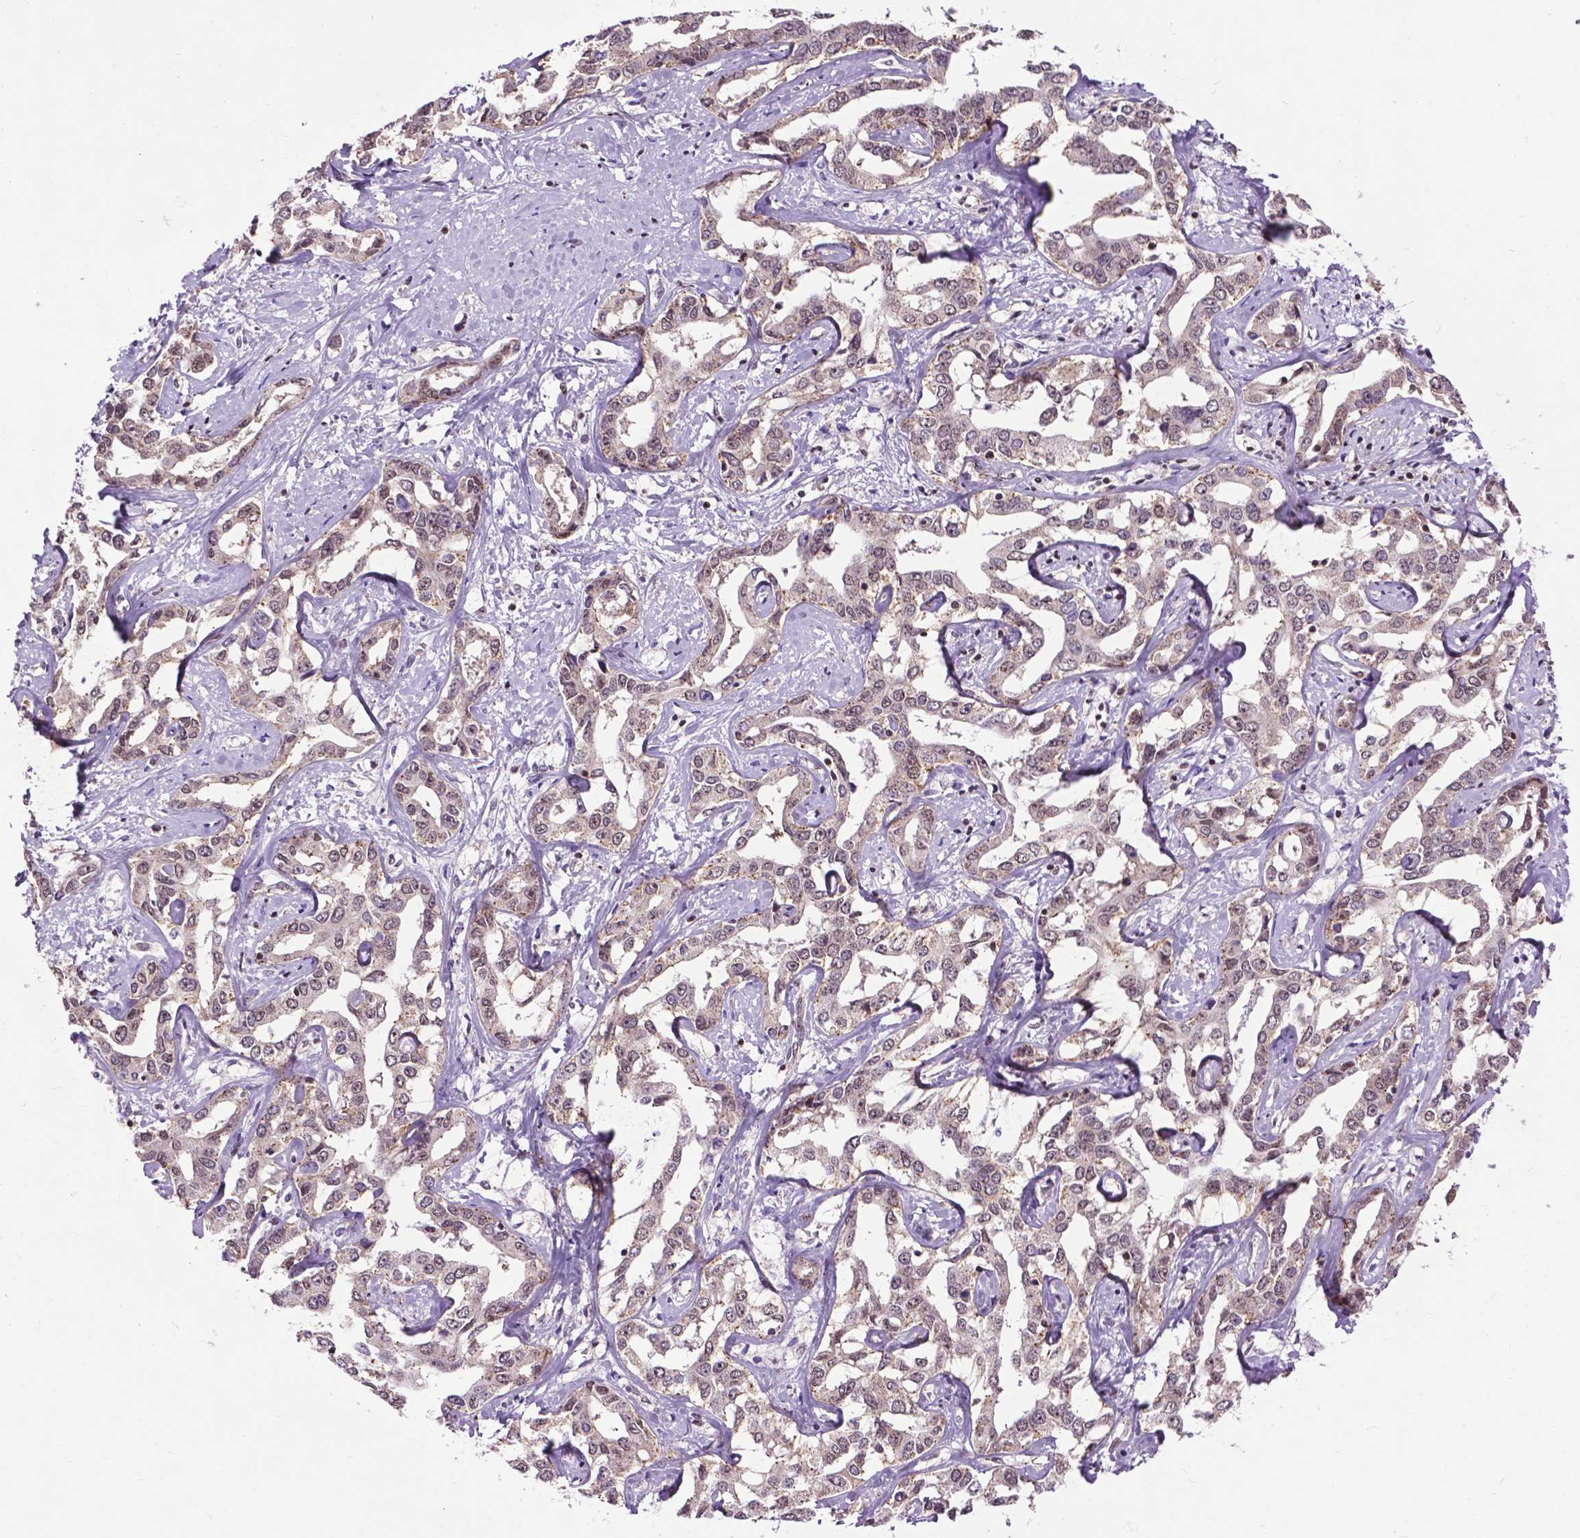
{"staining": {"intensity": "negative", "quantity": "none", "location": "none"}, "tissue": "liver cancer", "cell_type": "Tumor cells", "image_type": "cancer", "snomed": [{"axis": "morphology", "description": "Cholangiocarcinoma"}, {"axis": "topography", "description": "Liver"}], "caption": "DAB immunohistochemical staining of liver cancer reveals no significant expression in tumor cells. The staining was performed using DAB to visualize the protein expression in brown, while the nuclei were stained in blue with hematoxylin (Magnification: 20x).", "gene": "EAF1", "patient": {"sex": "male", "age": 59}}